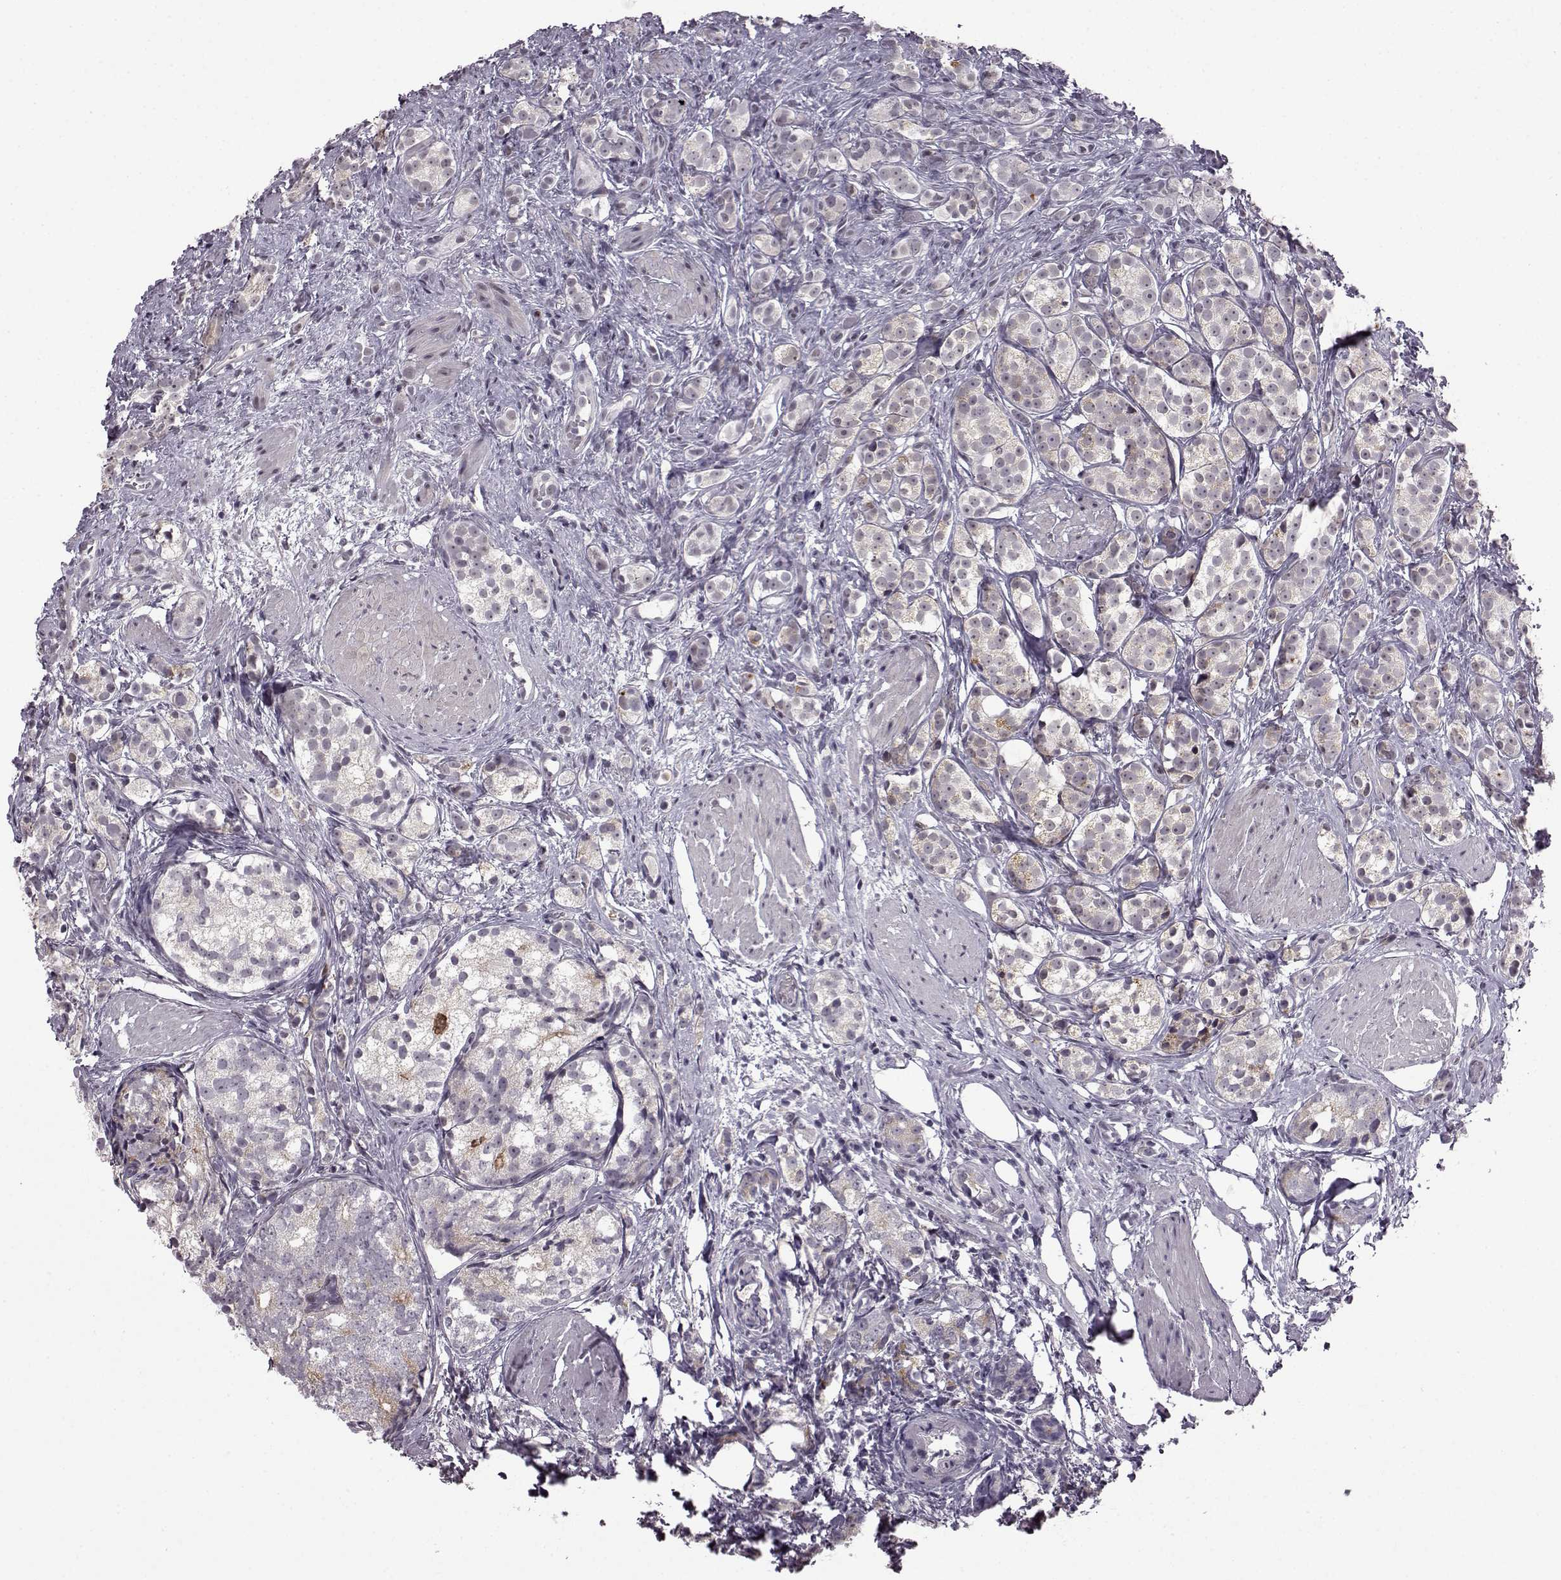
{"staining": {"intensity": "negative", "quantity": "none", "location": "none"}, "tissue": "prostate cancer", "cell_type": "Tumor cells", "image_type": "cancer", "snomed": [{"axis": "morphology", "description": "Adenocarcinoma, High grade"}, {"axis": "topography", "description": "Prostate"}], "caption": "A high-resolution histopathology image shows immunohistochemistry (IHC) staining of prostate cancer, which reveals no significant expression in tumor cells.", "gene": "SLC28A2", "patient": {"sex": "male", "age": 53}}